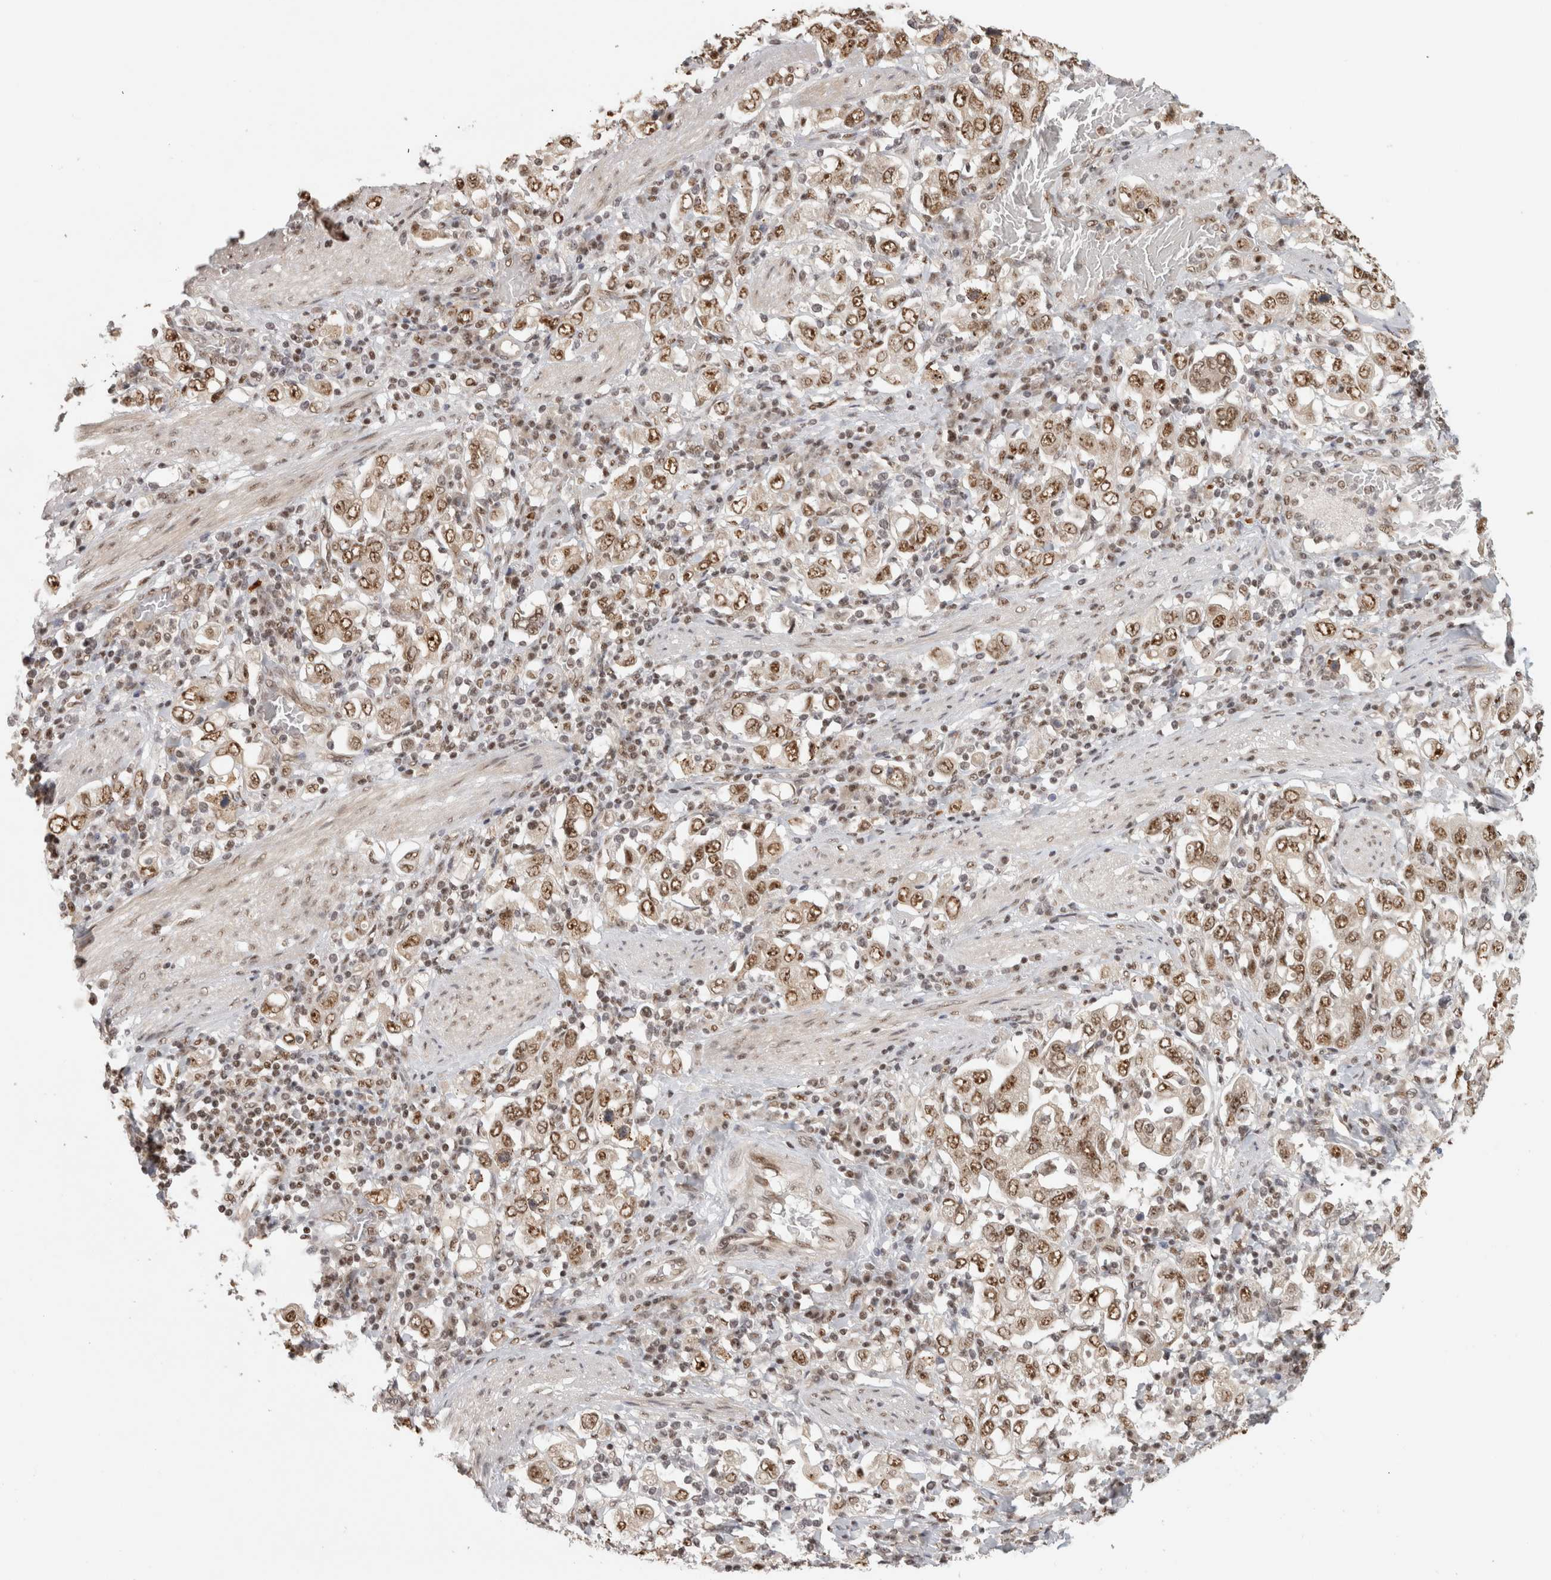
{"staining": {"intensity": "moderate", "quantity": ">75%", "location": "nuclear"}, "tissue": "stomach cancer", "cell_type": "Tumor cells", "image_type": "cancer", "snomed": [{"axis": "morphology", "description": "Adenocarcinoma, NOS"}, {"axis": "topography", "description": "Stomach, upper"}], "caption": "The immunohistochemical stain highlights moderate nuclear expression in tumor cells of stomach adenocarcinoma tissue. The staining is performed using DAB brown chromogen to label protein expression. The nuclei are counter-stained blue using hematoxylin.", "gene": "EBNA1BP2", "patient": {"sex": "male", "age": 62}}